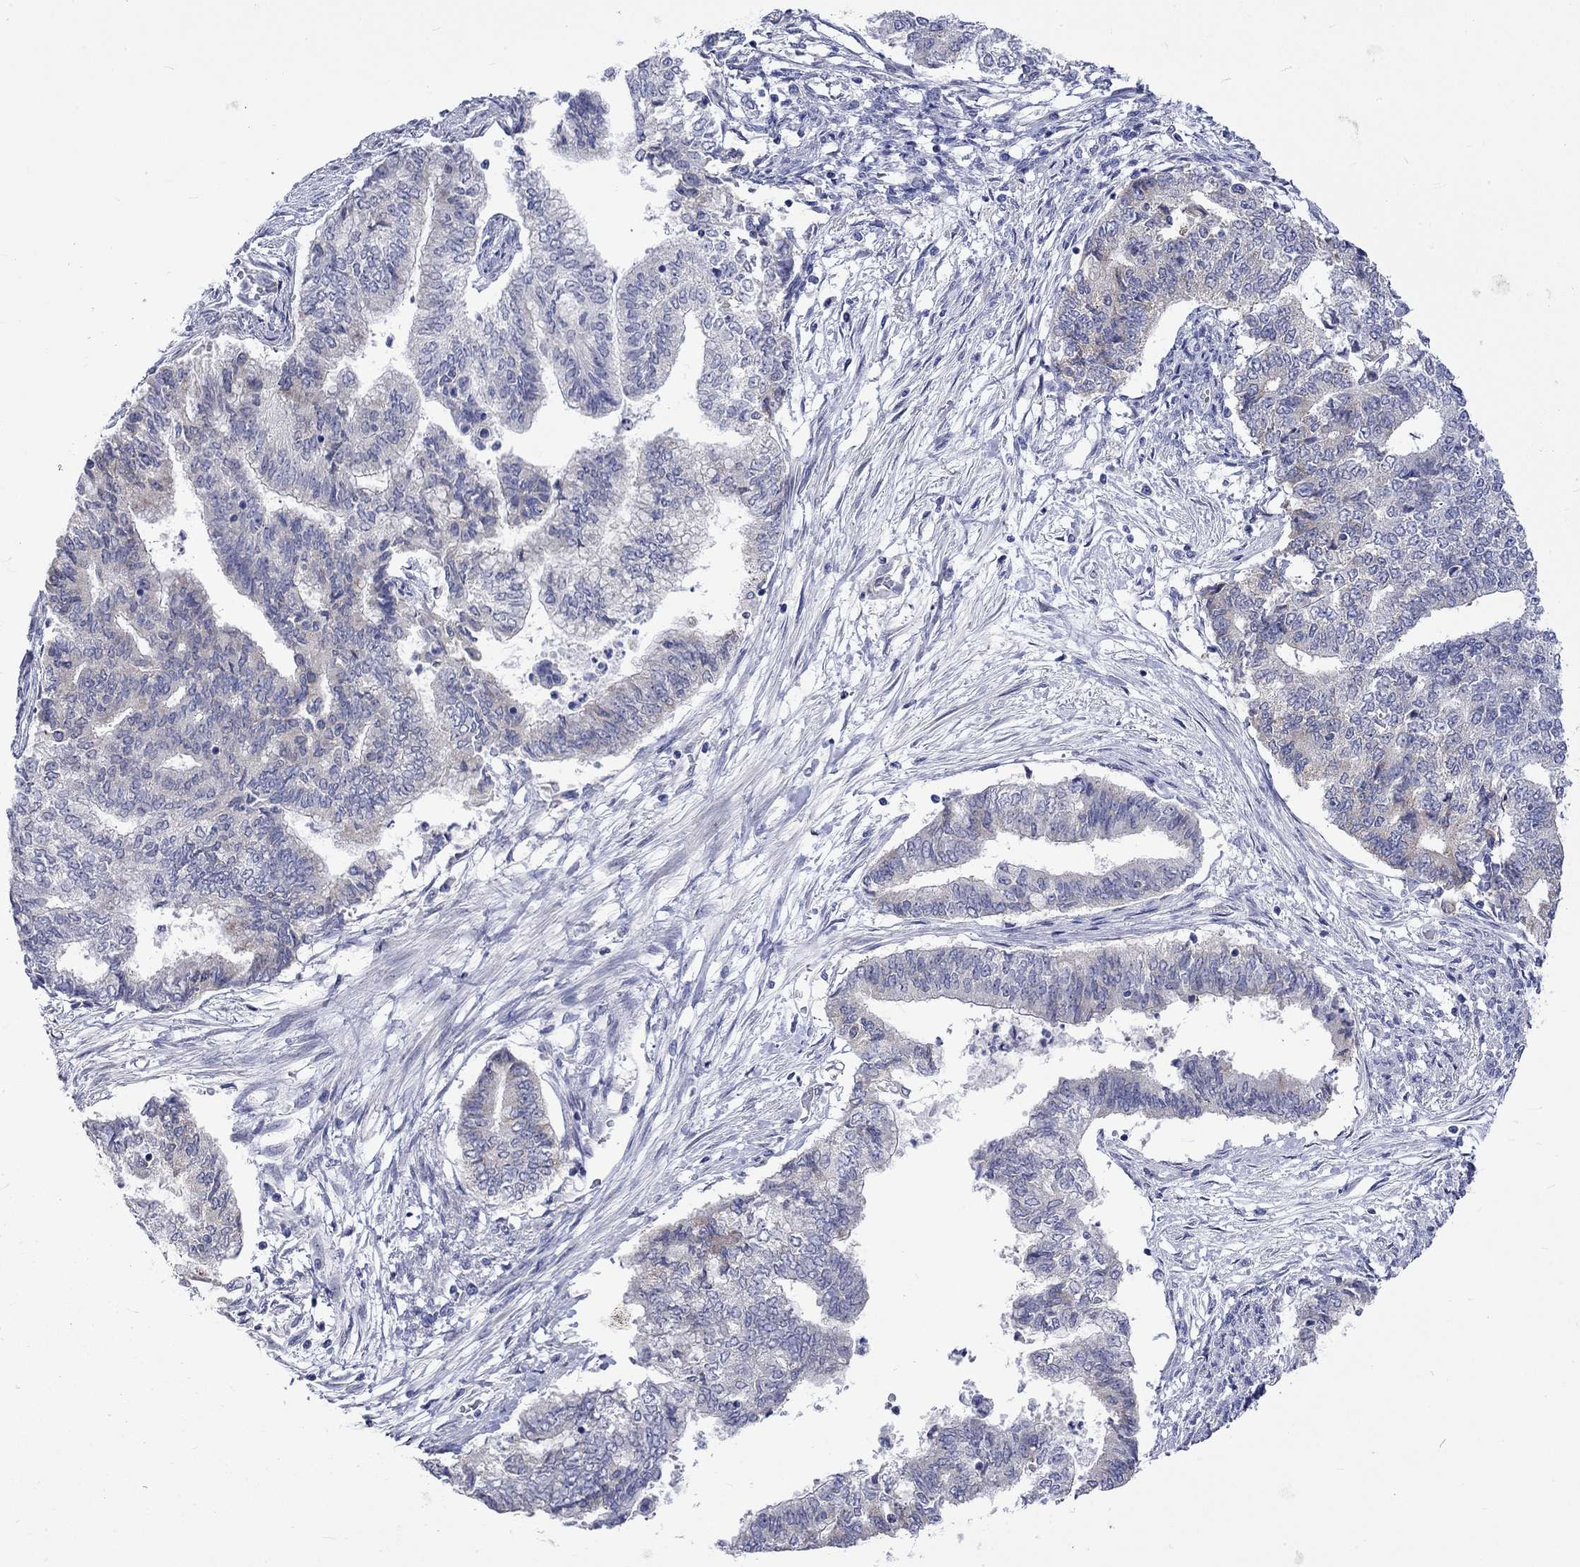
{"staining": {"intensity": "negative", "quantity": "none", "location": "none"}, "tissue": "endometrial cancer", "cell_type": "Tumor cells", "image_type": "cancer", "snomed": [{"axis": "morphology", "description": "Adenocarcinoma, NOS"}, {"axis": "topography", "description": "Endometrium"}], "caption": "Endometrial cancer was stained to show a protein in brown. There is no significant expression in tumor cells. (DAB (3,3'-diaminobenzidine) immunohistochemistry (IHC), high magnification).", "gene": "CERS1", "patient": {"sex": "female", "age": 65}}